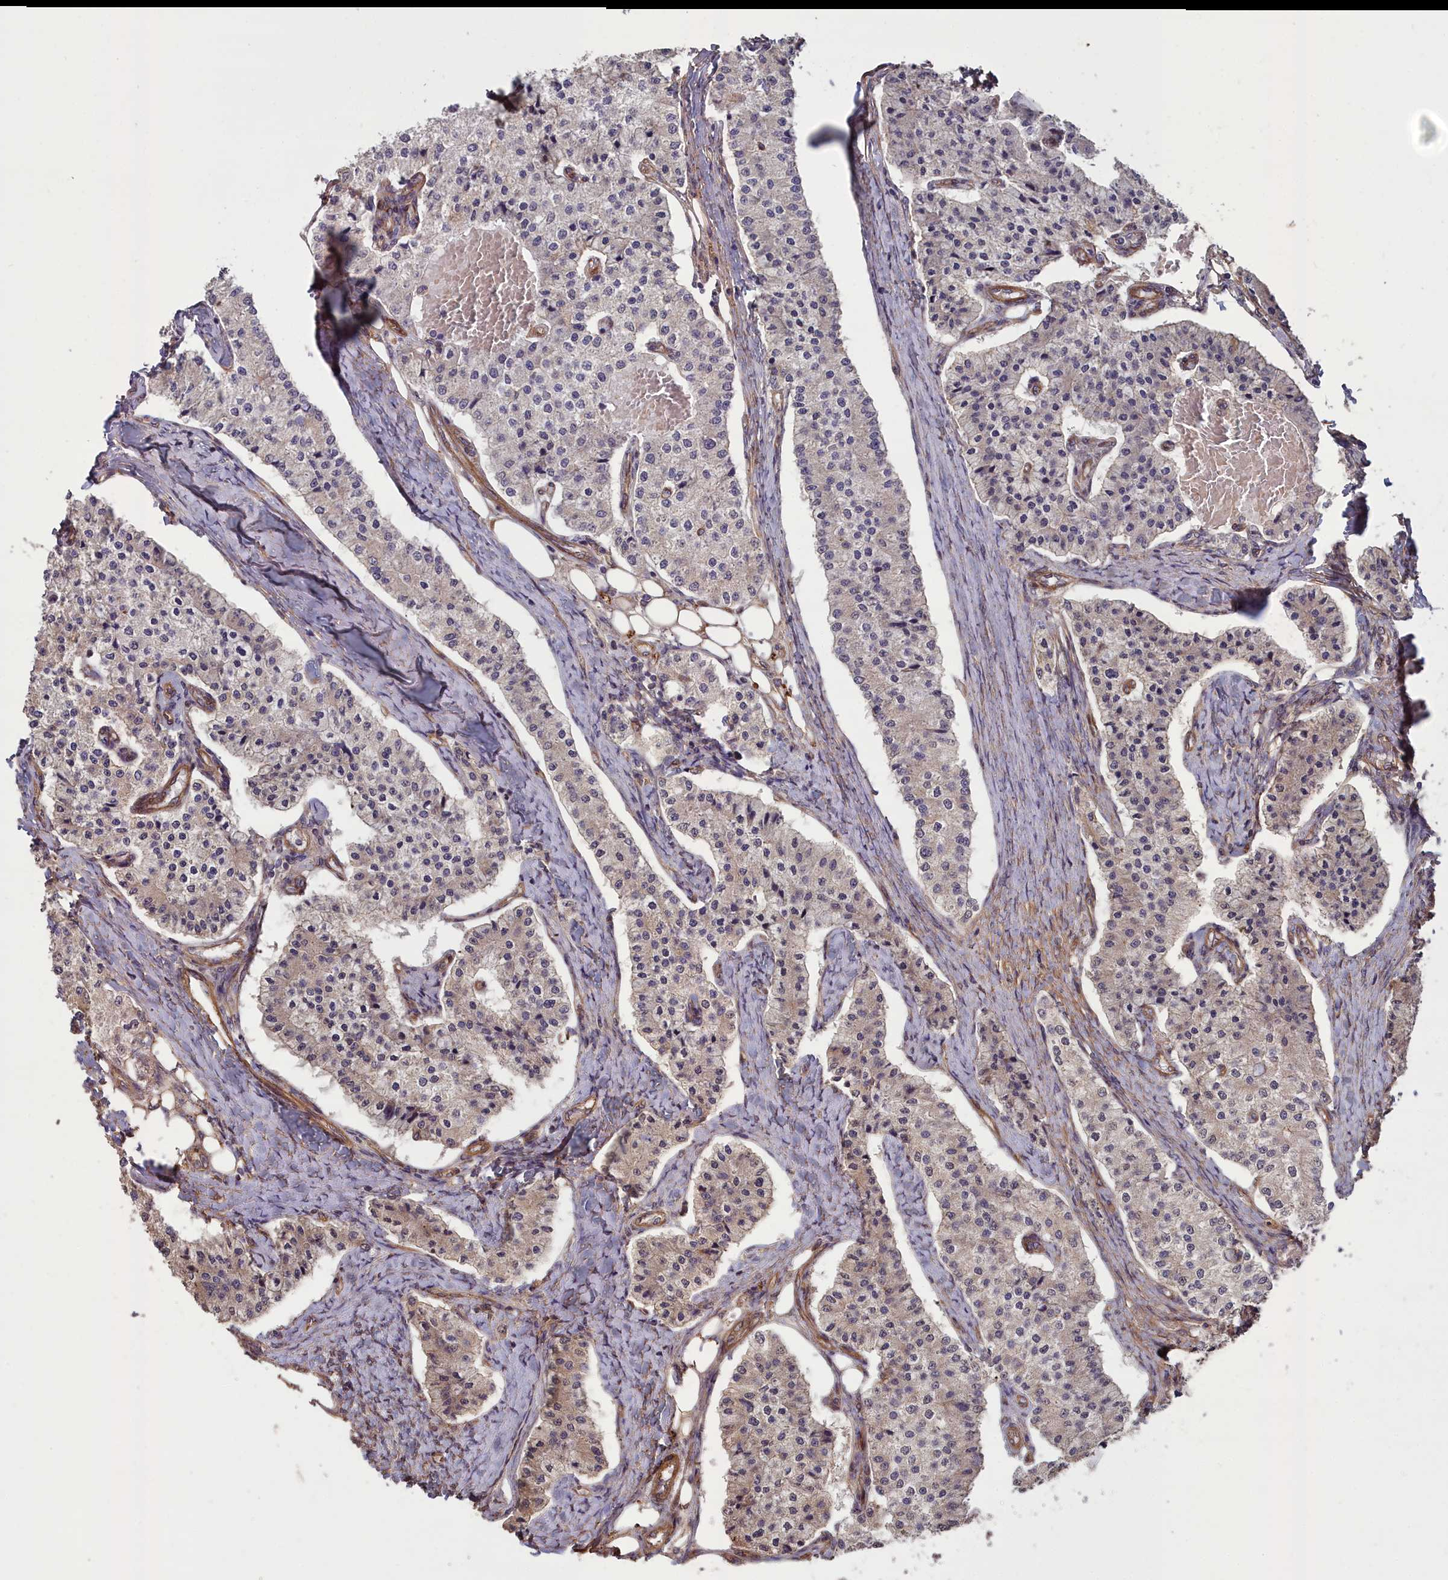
{"staining": {"intensity": "weak", "quantity": "<25%", "location": "cytoplasmic/membranous"}, "tissue": "carcinoid", "cell_type": "Tumor cells", "image_type": "cancer", "snomed": [{"axis": "morphology", "description": "Carcinoid, malignant, NOS"}, {"axis": "topography", "description": "Colon"}], "caption": "DAB (3,3'-diaminobenzidine) immunohistochemical staining of malignant carcinoid shows no significant positivity in tumor cells.", "gene": "ATP6V0A2", "patient": {"sex": "female", "age": 52}}